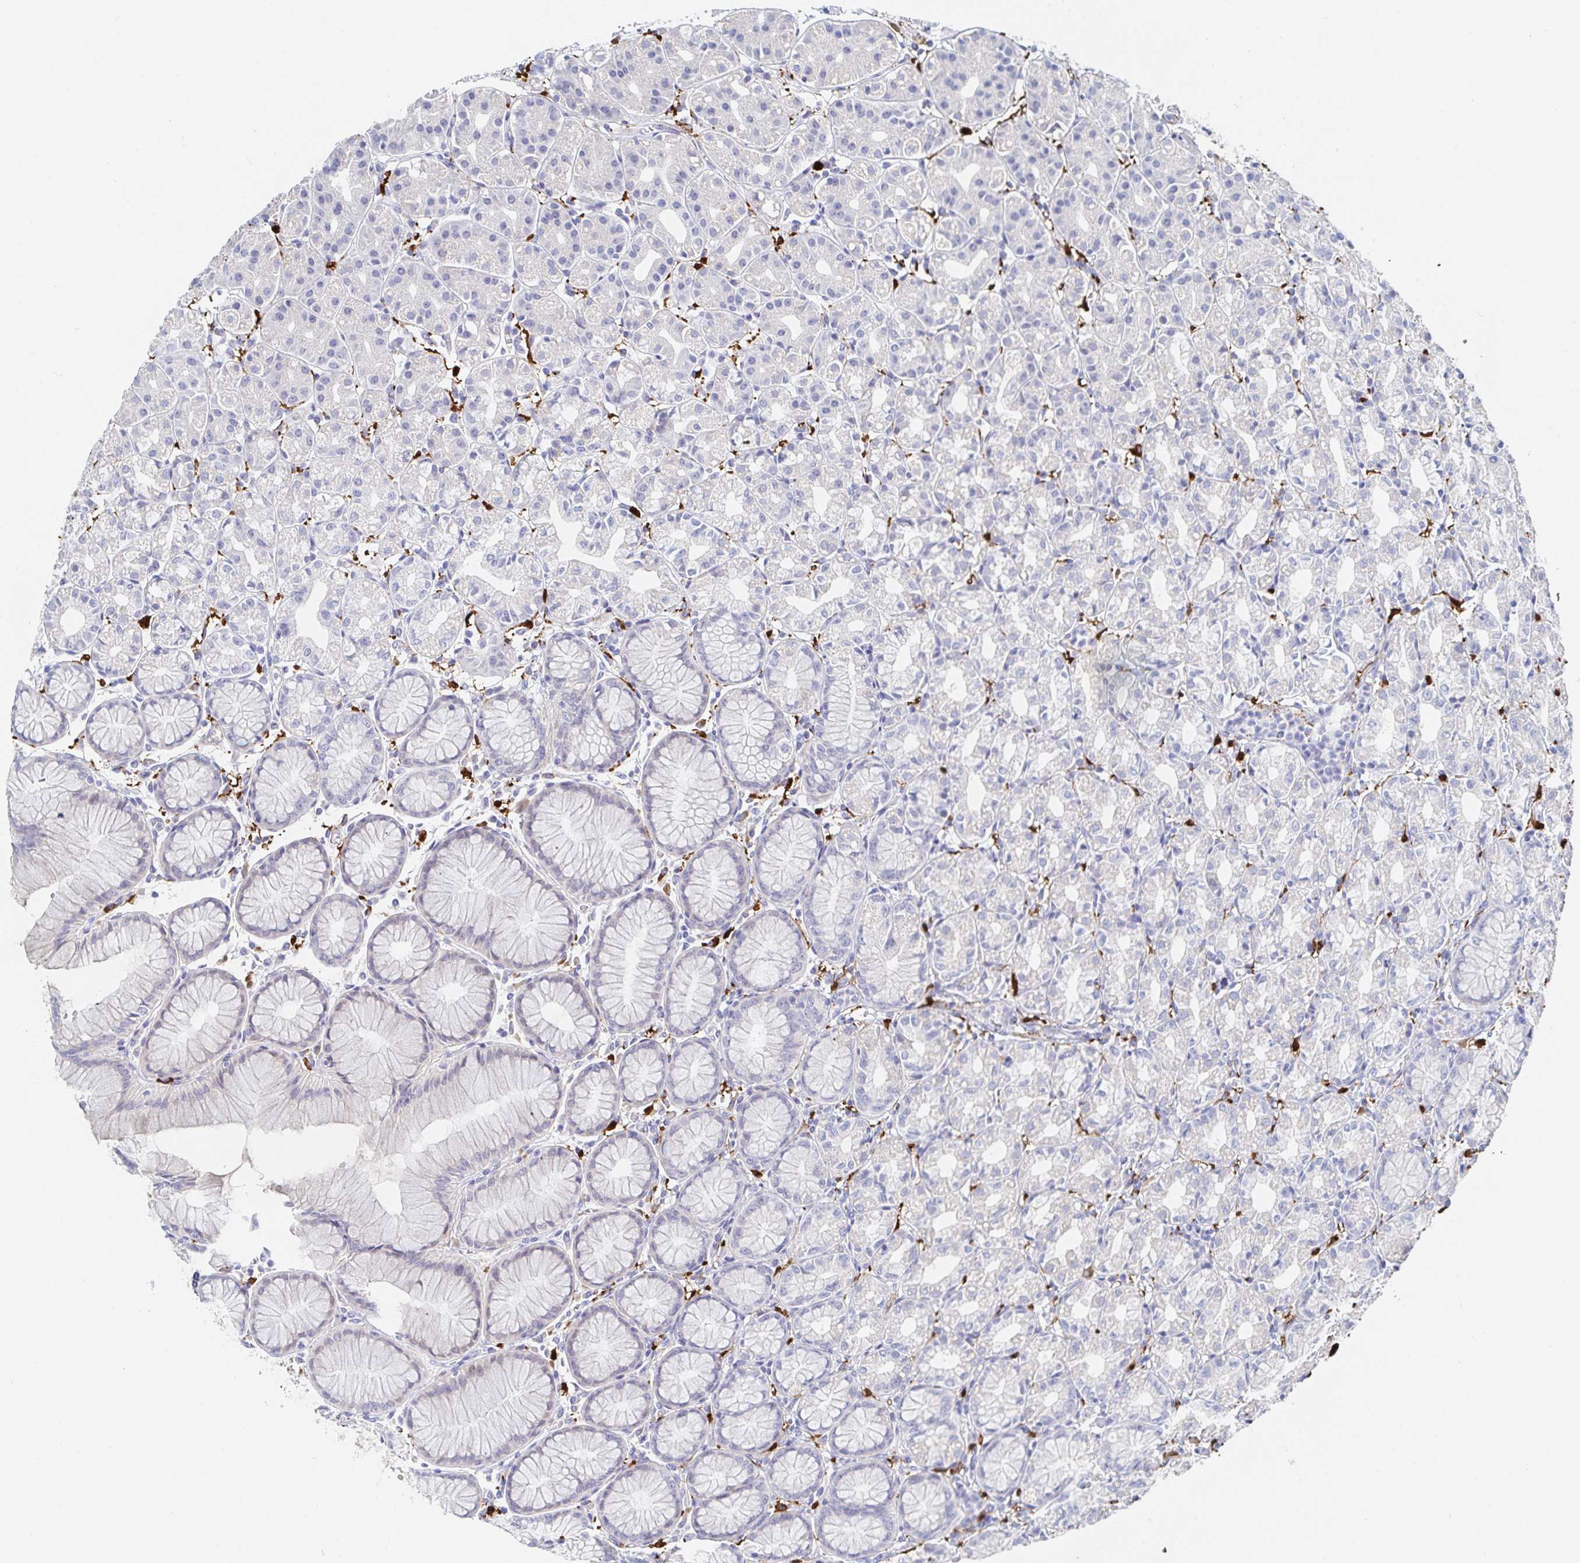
{"staining": {"intensity": "negative", "quantity": "none", "location": "none"}, "tissue": "stomach", "cell_type": "Glandular cells", "image_type": "normal", "snomed": [{"axis": "morphology", "description": "Normal tissue, NOS"}, {"axis": "topography", "description": "Stomach"}], "caption": "Immunohistochemical staining of normal stomach demonstrates no significant expression in glandular cells.", "gene": "OR2A1", "patient": {"sex": "female", "age": 57}}